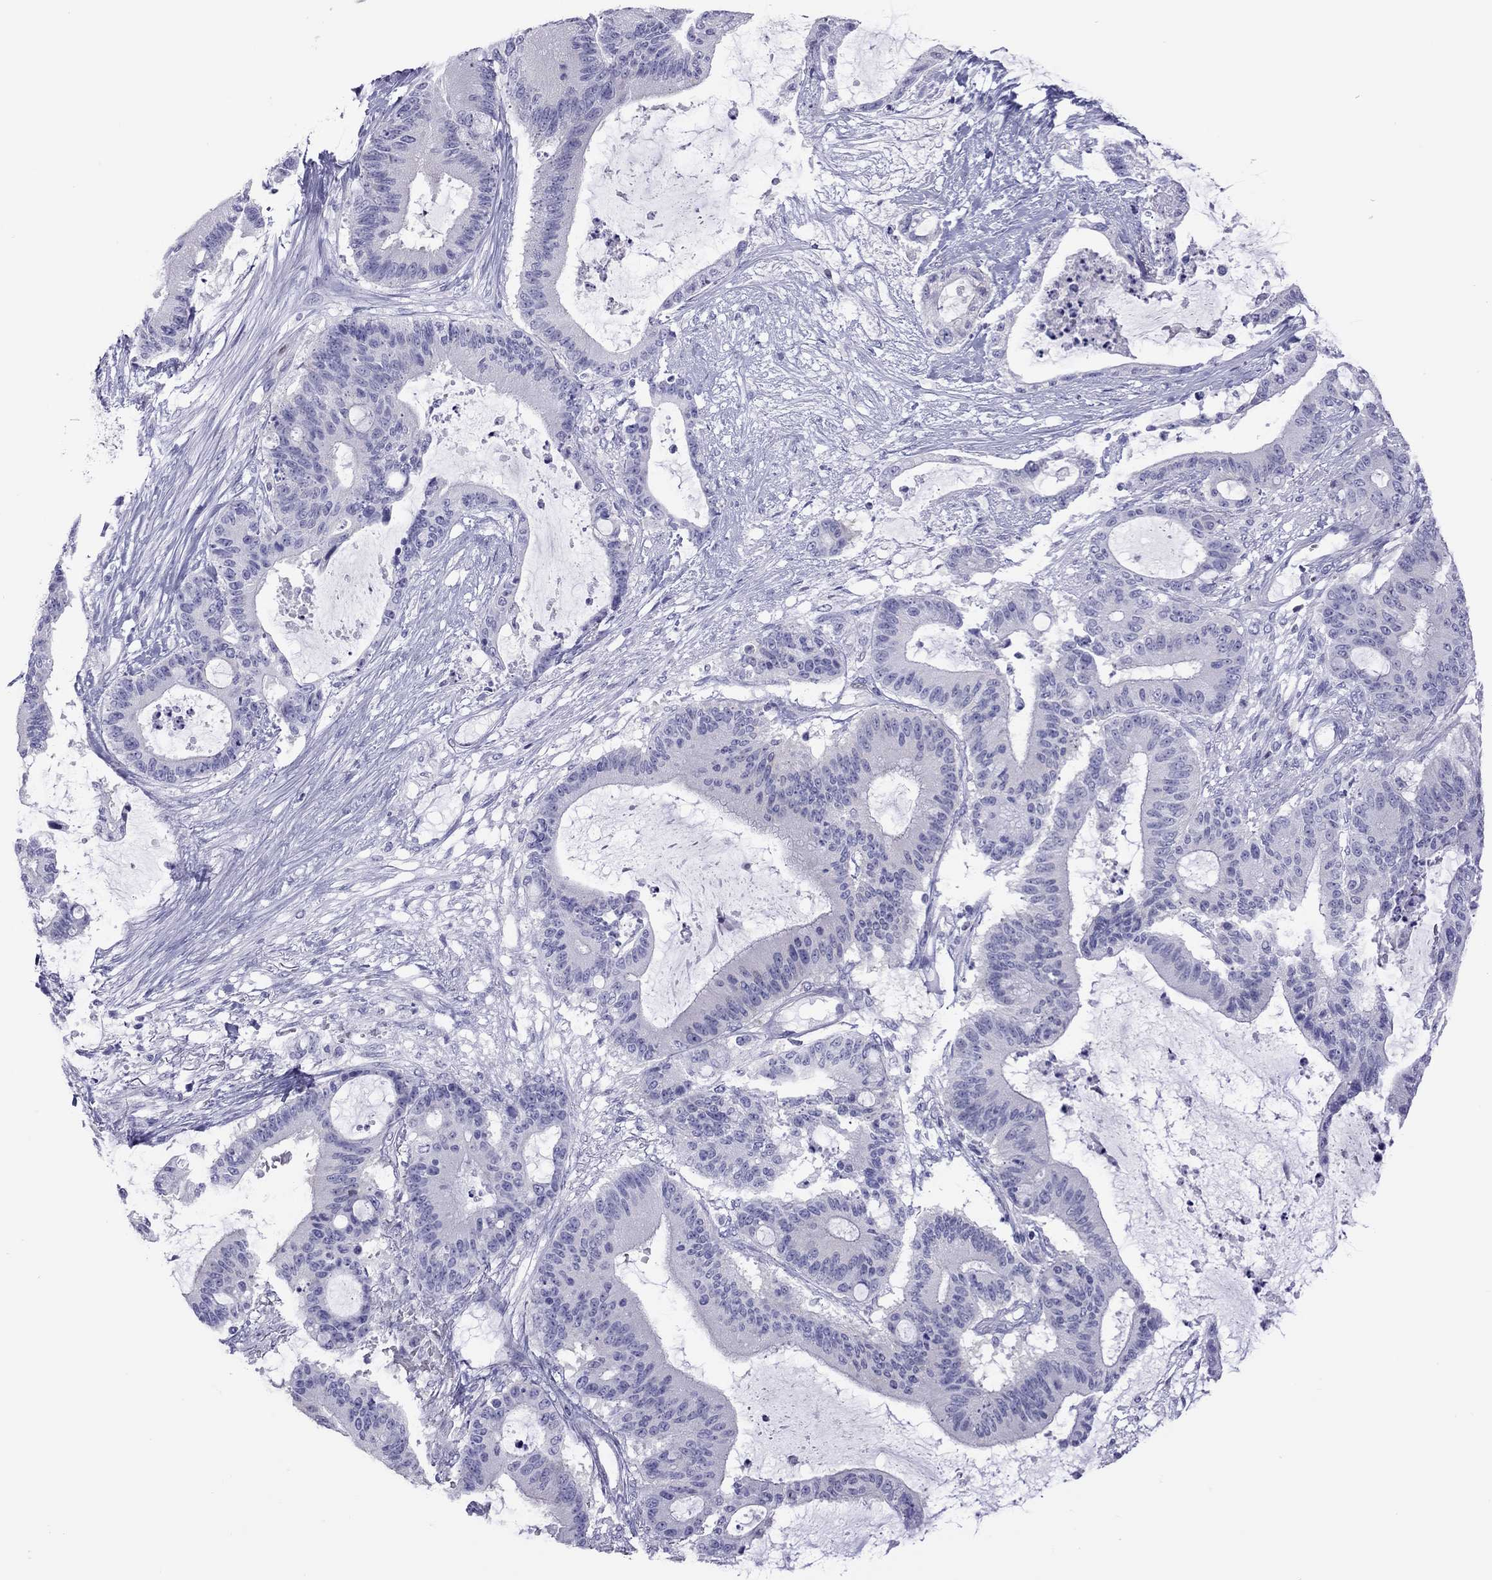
{"staining": {"intensity": "negative", "quantity": "none", "location": "none"}, "tissue": "liver cancer", "cell_type": "Tumor cells", "image_type": "cancer", "snomed": [{"axis": "morphology", "description": "Normal tissue, NOS"}, {"axis": "morphology", "description": "Cholangiocarcinoma"}, {"axis": "topography", "description": "Liver"}, {"axis": "topography", "description": "Peripheral nerve tissue"}], "caption": "Protein analysis of cholangiocarcinoma (liver) displays no significant expression in tumor cells.", "gene": "STAG3", "patient": {"sex": "female", "age": 73}}